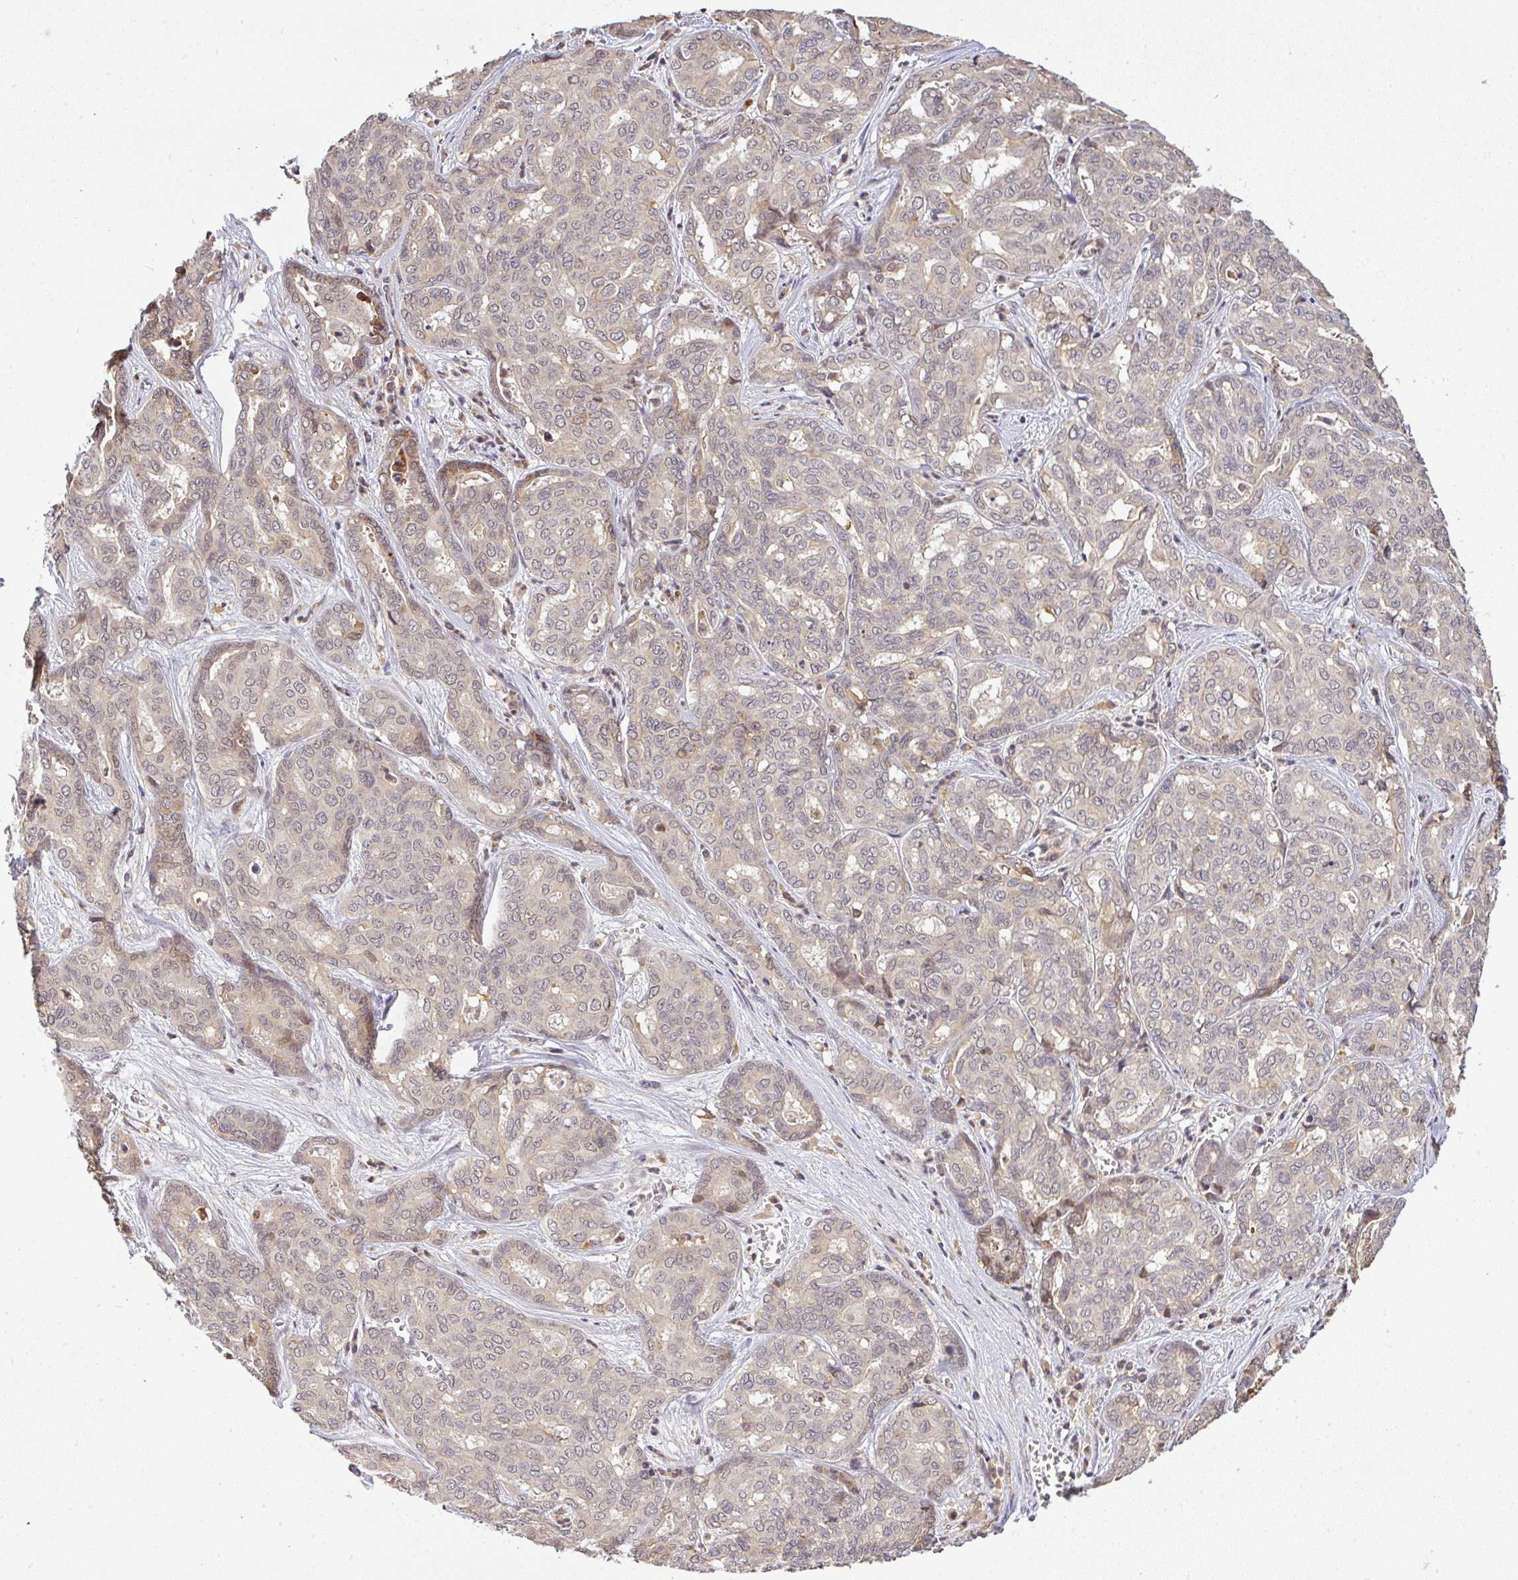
{"staining": {"intensity": "weak", "quantity": ">75%", "location": "cytoplasmic/membranous,nuclear"}, "tissue": "liver cancer", "cell_type": "Tumor cells", "image_type": "cancer", "snomed": [{"axis": "morphology", "description": "Cholangiocarcinoma"}, {"axis": "topography", "description": "Liver"}], "caption": "Immunohistochemical staining of human liver cancer shows low levels of weak cytoplasmic/membranous and nuclear protein staining in approximately >75% of tumor cells. The protein of interest is shown in brown color, while the nuclei are stained blue.", "gene": "FAM153A", "patient": {"sex": "female", "age": 64}}